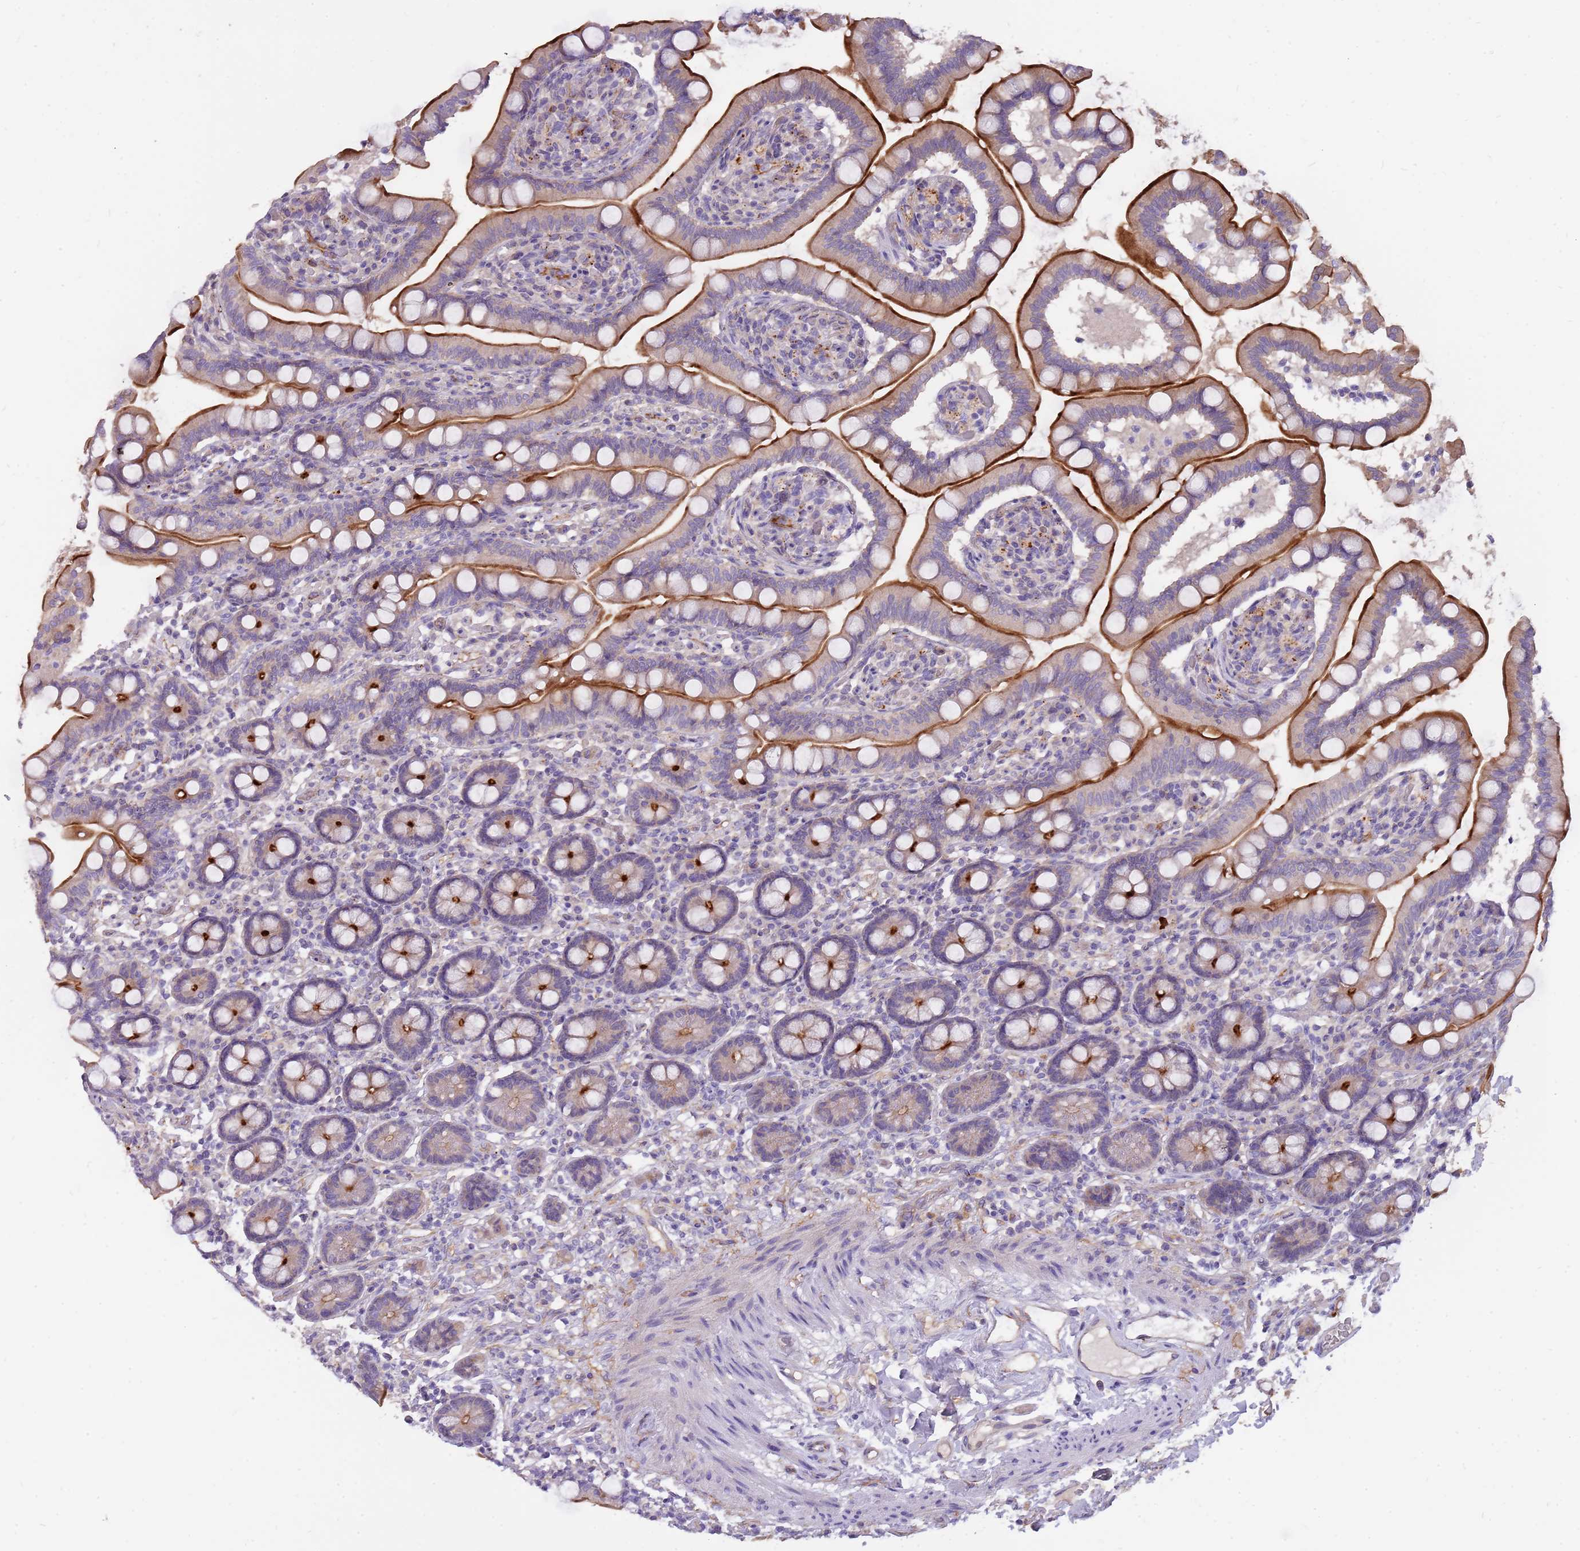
{"staining": {"intensity": "strong", "quantity": ">75%", "location": "cytoplasmic/membranous"}, "tissue": "small intestine", "cell_type": "Glandular cells", "image_type": "normal", "snomed": [{"axis": "morphology", "description": "Normal tissue, NOS"}, {"axis": "topography", "description": "Small intestine"}], "caption": "Immunohistochemical staining of normal human small intestine exhibits strong cytoplasmic/membranous protein staining in approximately >75% of glandular cells. The protein is shown in brown color, while the nuclei are stained blue.", "gene": "NTN4", "patient": {"sex": "female", "age": 64}}